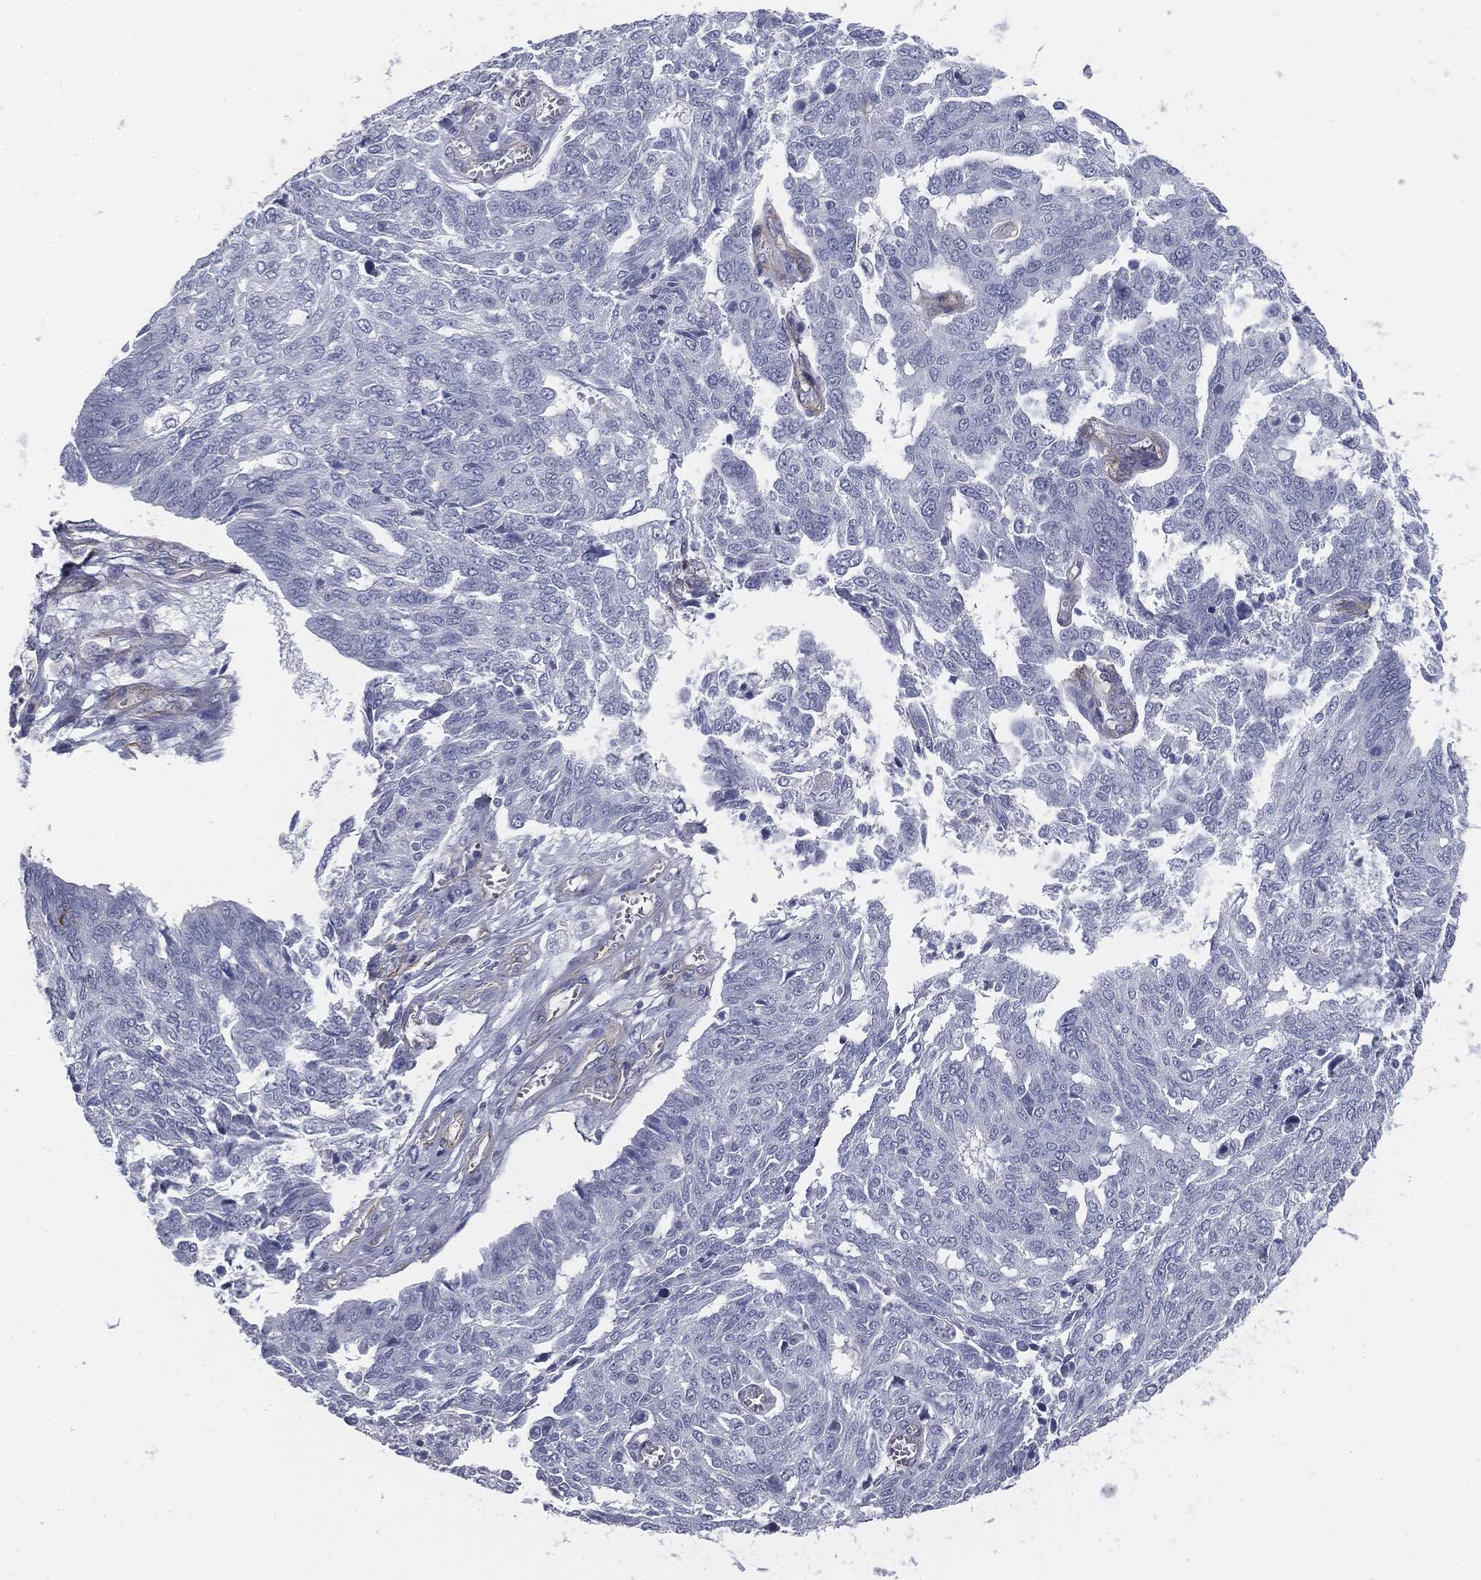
{"staining": {"intensity": "negative", "quantity": "none", "location": "none"}, "tissue": "ovarian cancer", "cell_type": "Tumor cells", "image_type": "cancer", "snomed": [{"axis": "morphology", "description": "Cystadenocarcinoma, serous, NOS"}, {"axis": "topography", "description": "Ovary"}], "caption": "An image of ovarian serous cystadenocarcinoma stained for a protein exhibits no brown staining in tumor cells.", "gene": "MUC5AC", "patient": {"sex": "female", "age": 67}}